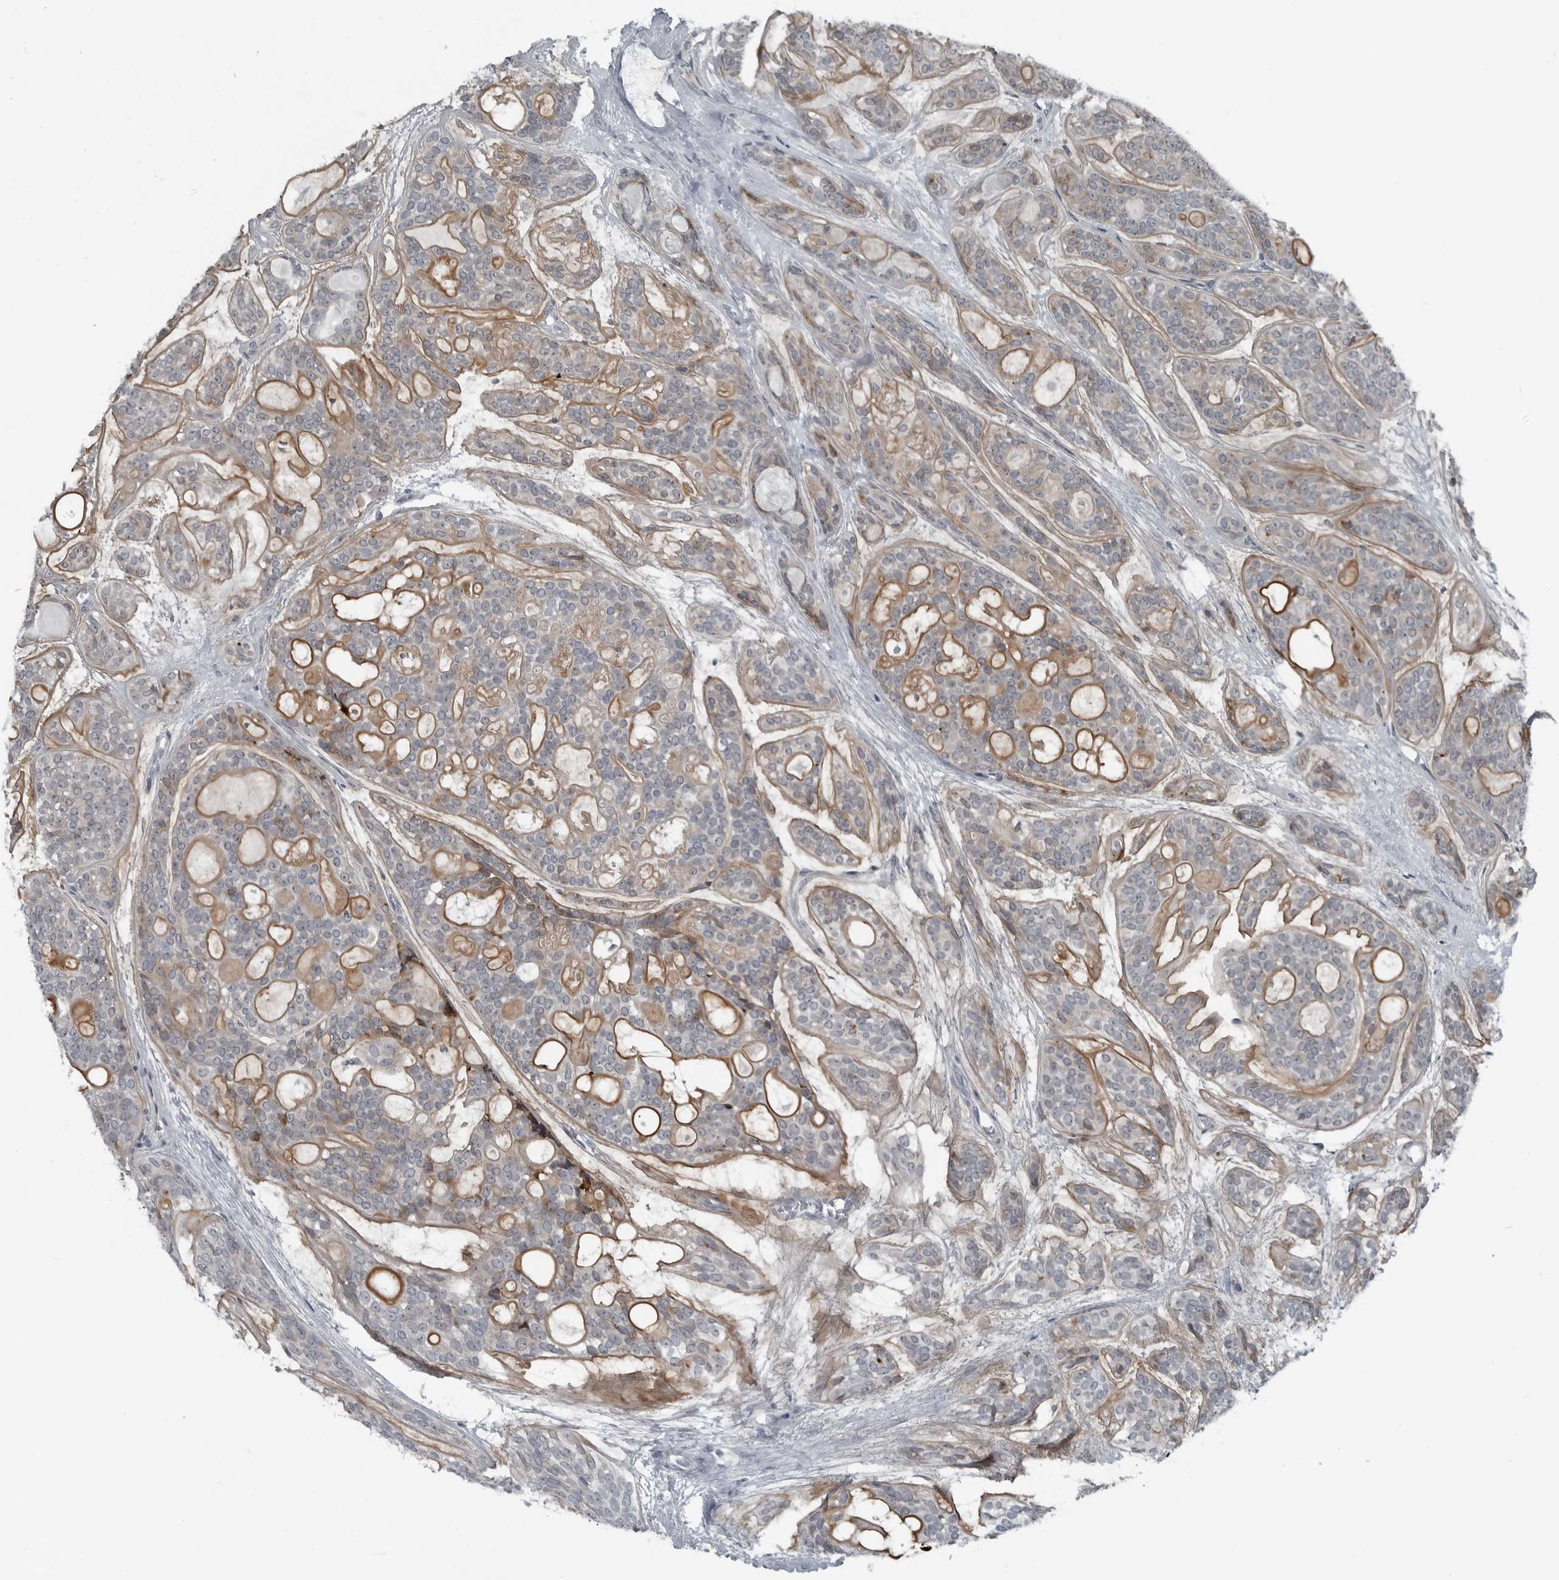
{"staining": {"intensity": "moderate", "quantity": "25%-75%", "location": "cytoplasmic/membranous"}, "tissue": "head and neck cancer", "cell_type": "Tumor cells", "image_type": "cancer", "snomed": [{"axis": "morphology", "description": "Adenocarcinoma, NOS"}, {"axis": "topography", "description": "Head-Neck"}], "caption": "The image demonstrates immunohistochemical staining of head and neck cancer. There is moderate cytoplasmic/membranous expression is present in about 25%-75% of tumor cells.", "gene": "DNAAF11", "patient": {"sex": "male", "age": 66}}